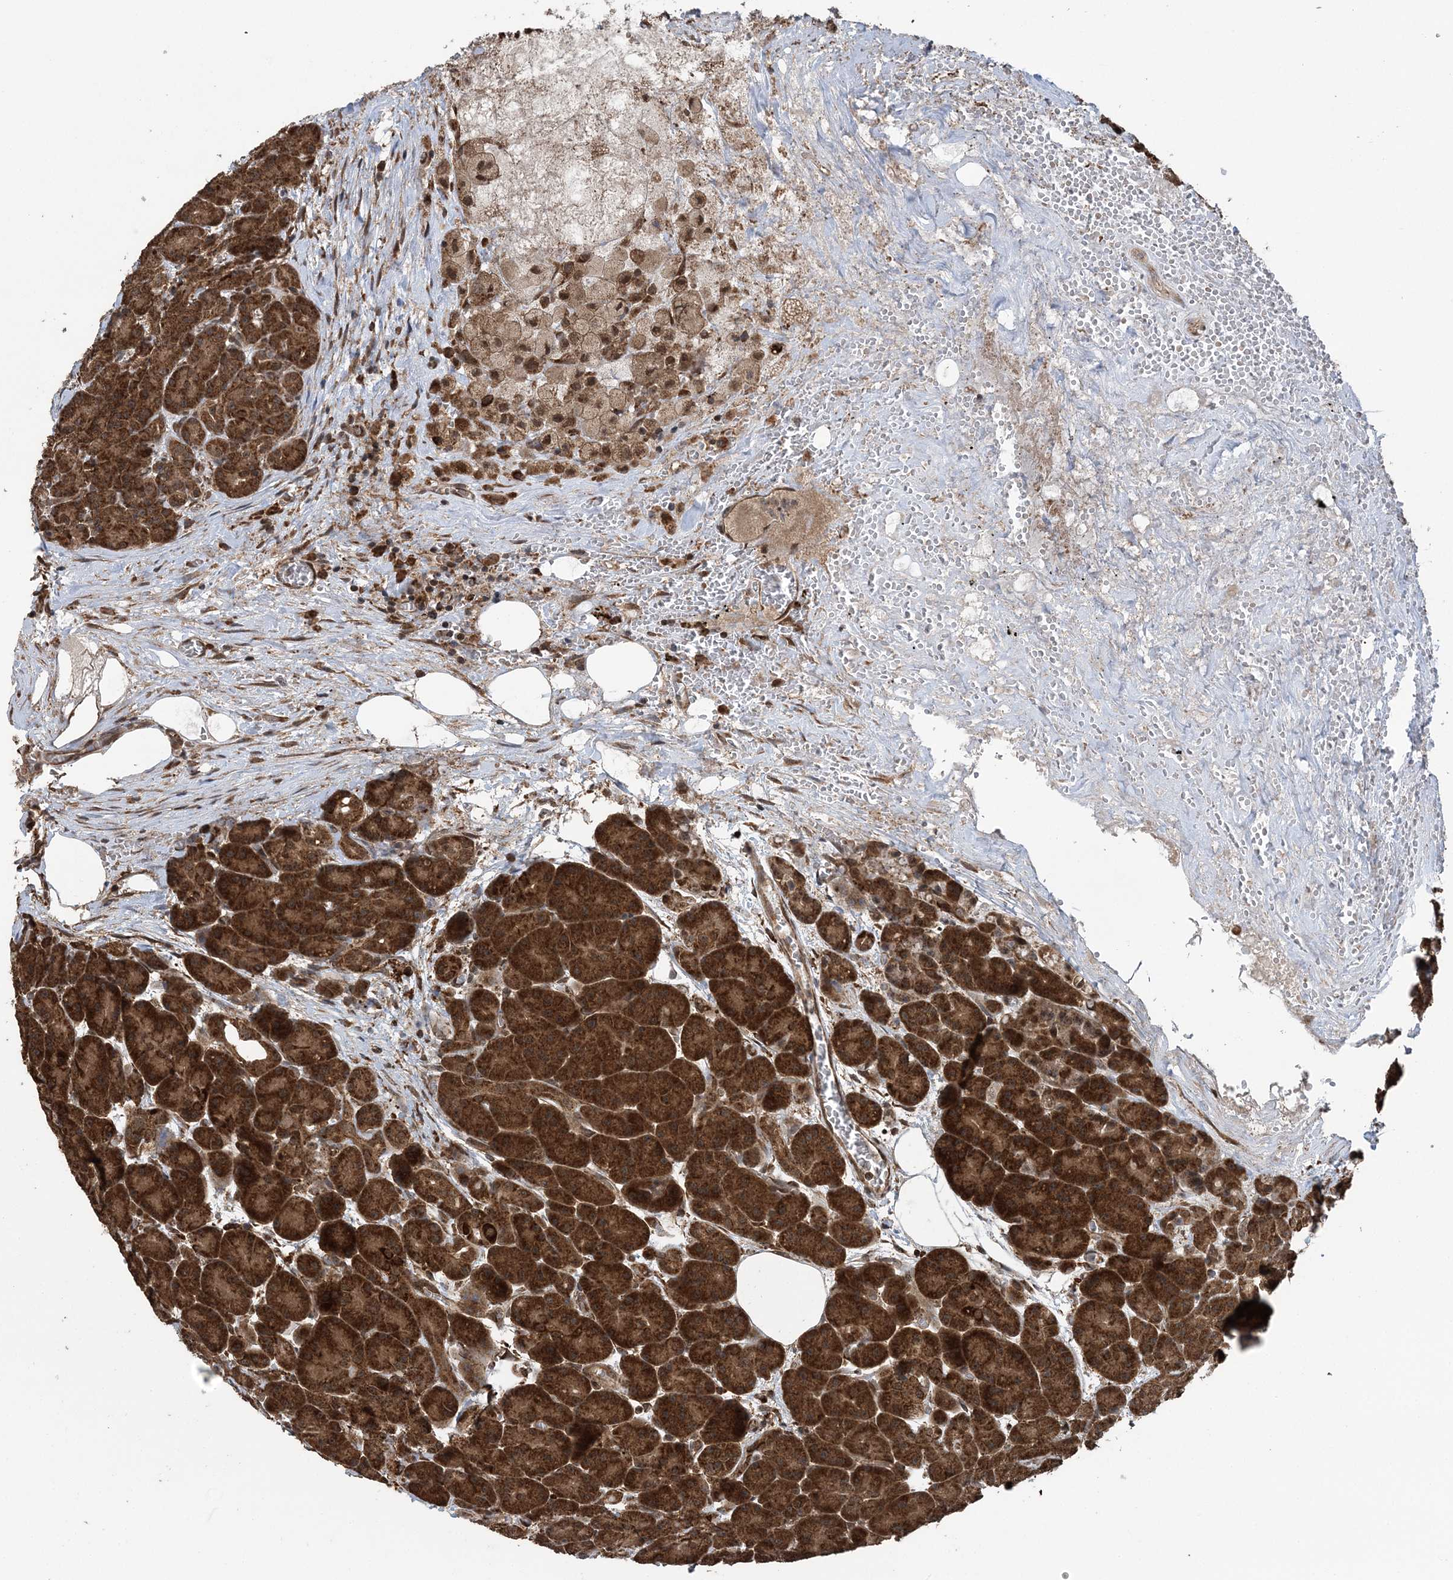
{"staining": {"intensity": "strong", "quantity": ">75%", "location": "cytoplasmic/membranous"}, "tissue": "pancreas", "cell_type": "Exocrine glandular cells", "image_type": "normal", "snomed": [{"axis": "morphology", "description": "Normal tissue, NOS"}, {"axis": "topography", "description": "Pancreas"}], "caption": "A brown stain labels strong cytoplasmic/membranous expression of a protein in exocrine glandular cells of benign pancreas.", "gene": "PCBP1", "patient": {"sex": "male", "age": 63}}